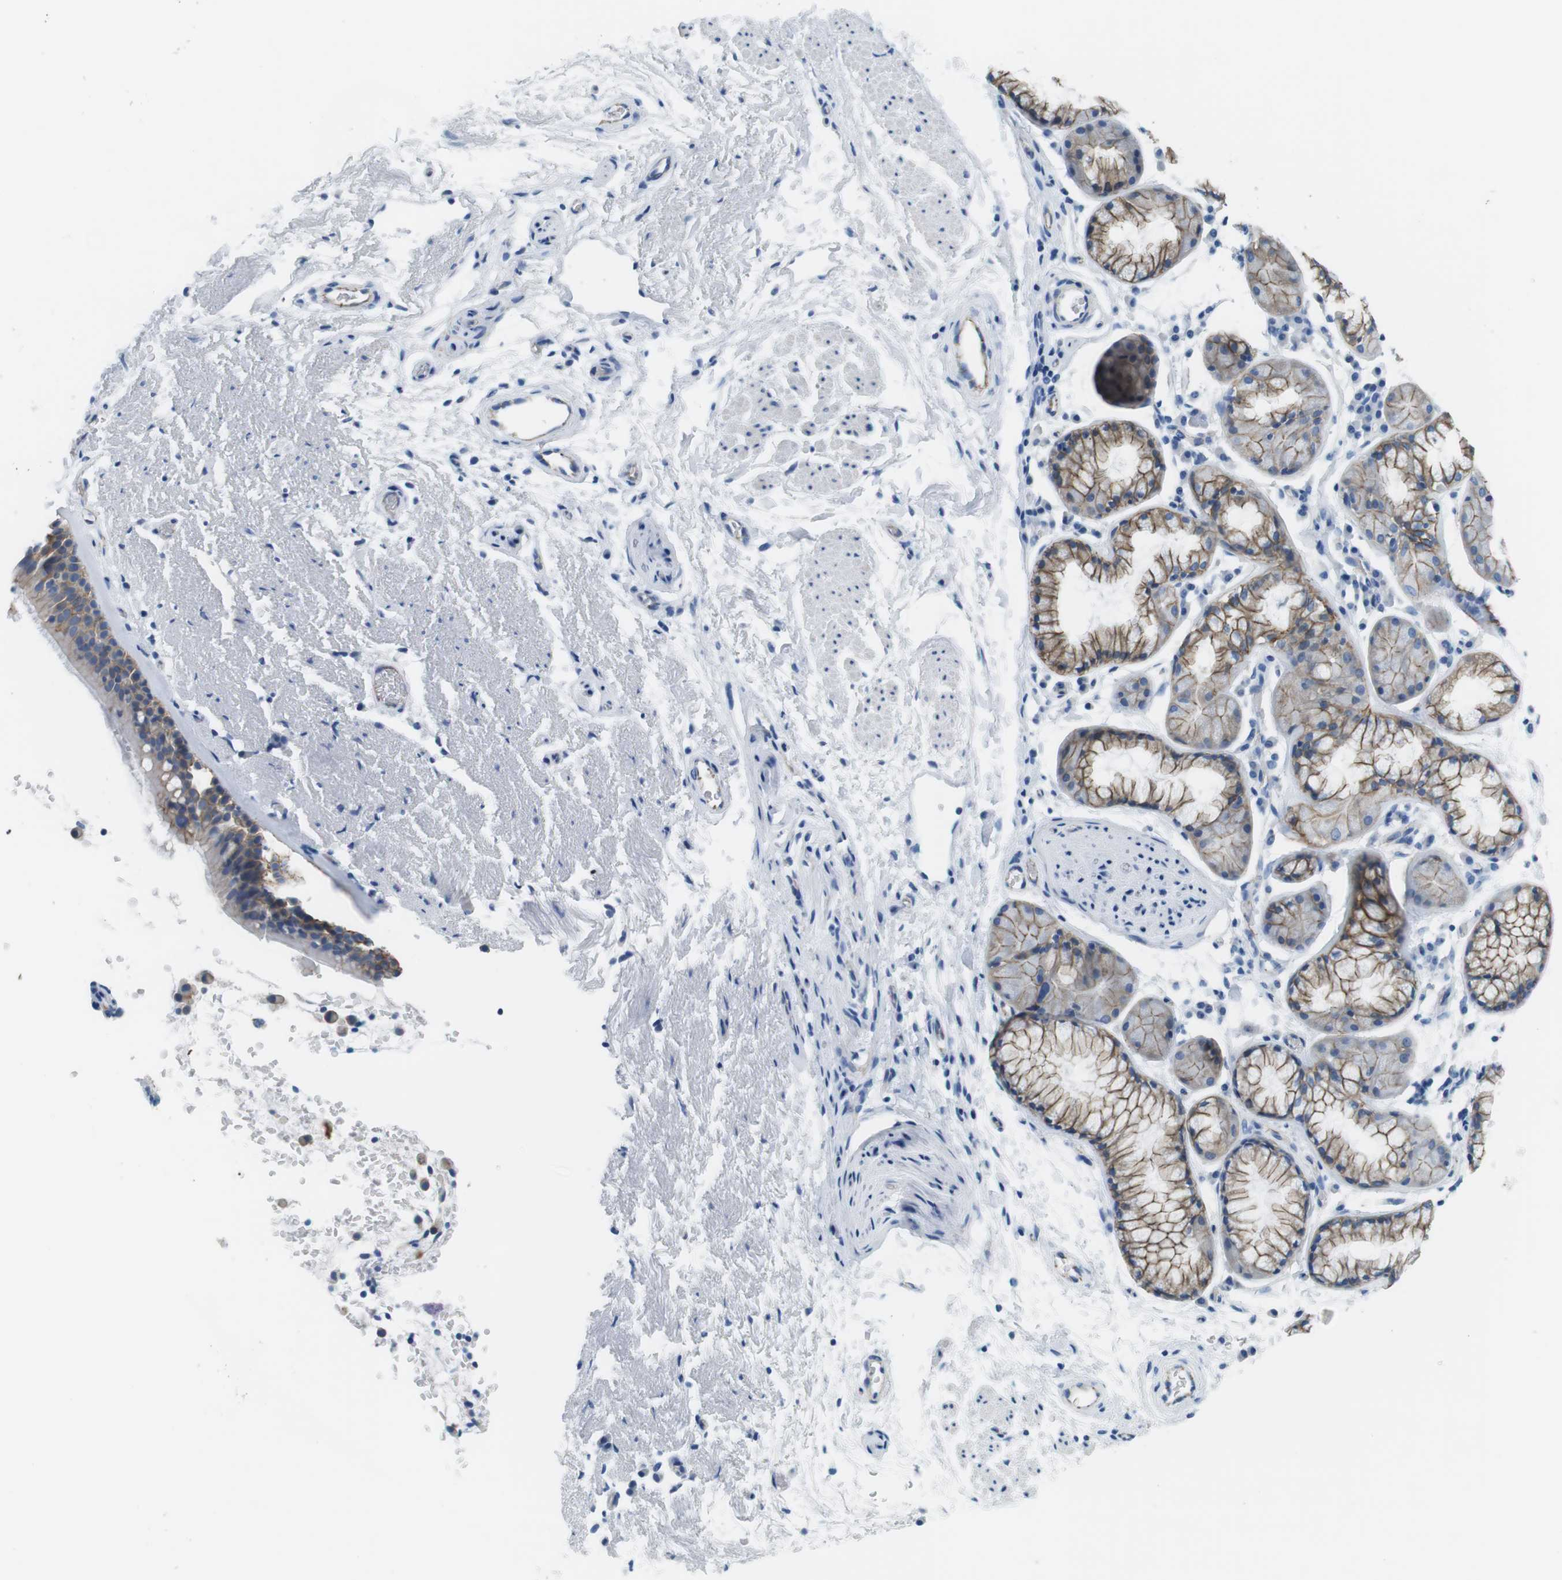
{"staining": {"intensity": "moderate", "quantity": ">75%", "location": "cytoplasmic/membranous"}, "tissue": "bronchus", "cell_type": "Respiratory epithelial cells", "image_type": "normal", "snomed": [{"axis": "morphology", "description": "Normal tissue, NOS"}, {"axis": "topography", "description": "Bronchus"}], "caption": "Respiratory epithelial cells reveal moderate cytoplasmic/membranous staining in about >75% of cells in unremarkable bronchus.", "gene": "SLC6A6", "patient": {"sex": "female", "age": 54}}